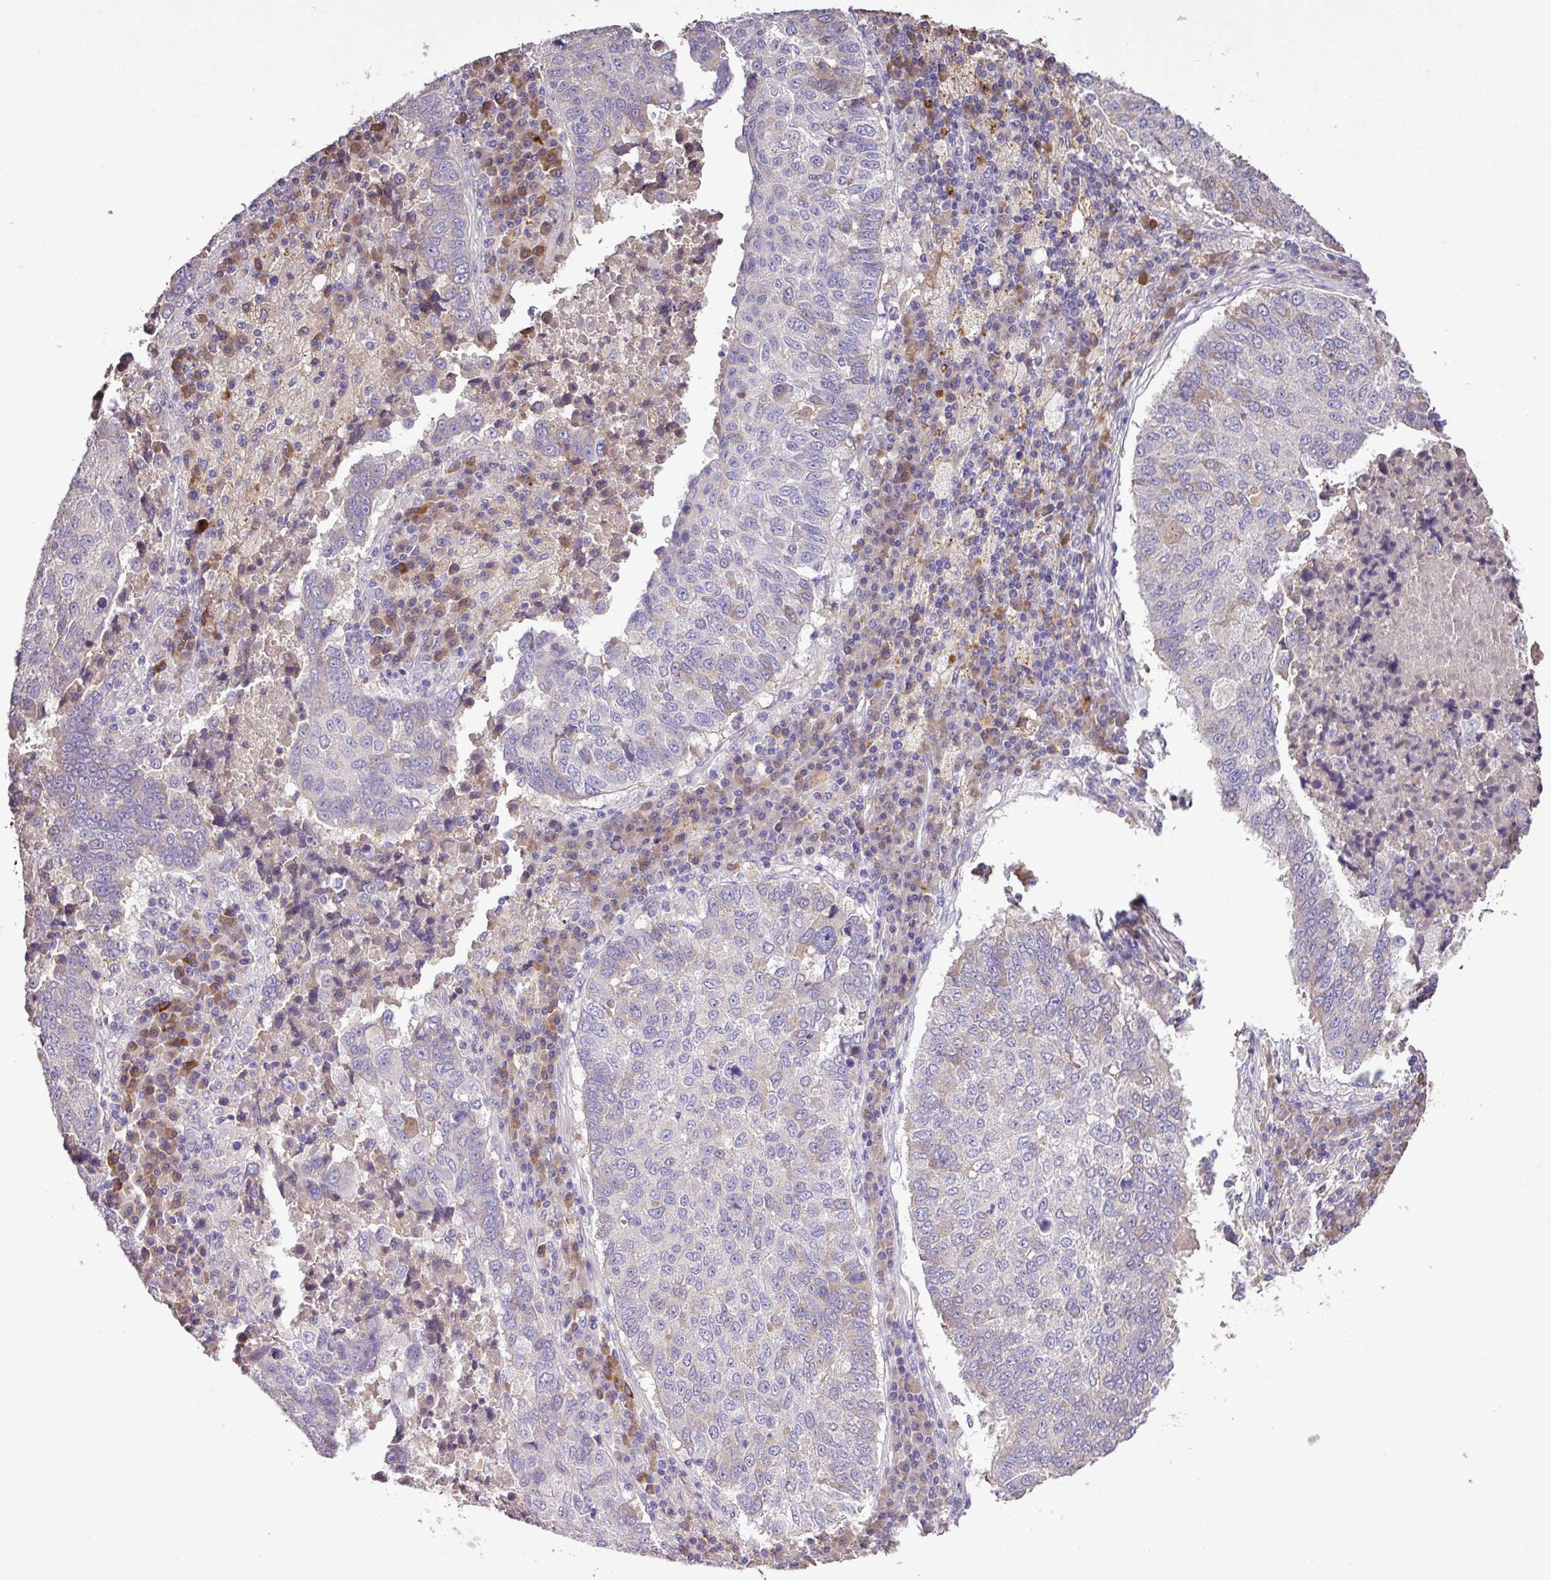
{"staining": {"intensity": "negative", "quantity": "none", "location": "none"}, "tissue": "lung cancer", "cell_type": "Tumor cells", "image_type": "cancer", "snomed": [{"axis": "morphology", "description": "Squamous cell carcinoma, NOS"}, {"axis": "topography", "description": "Lung"}], "caption": "This is an immunohistochemistry (IHC) image of lung cancer (squamous cell carcinoma). There is no expression in tumor cells.", "gene": "ZNF266", "patient": {"sex": "male", "age": 73}}